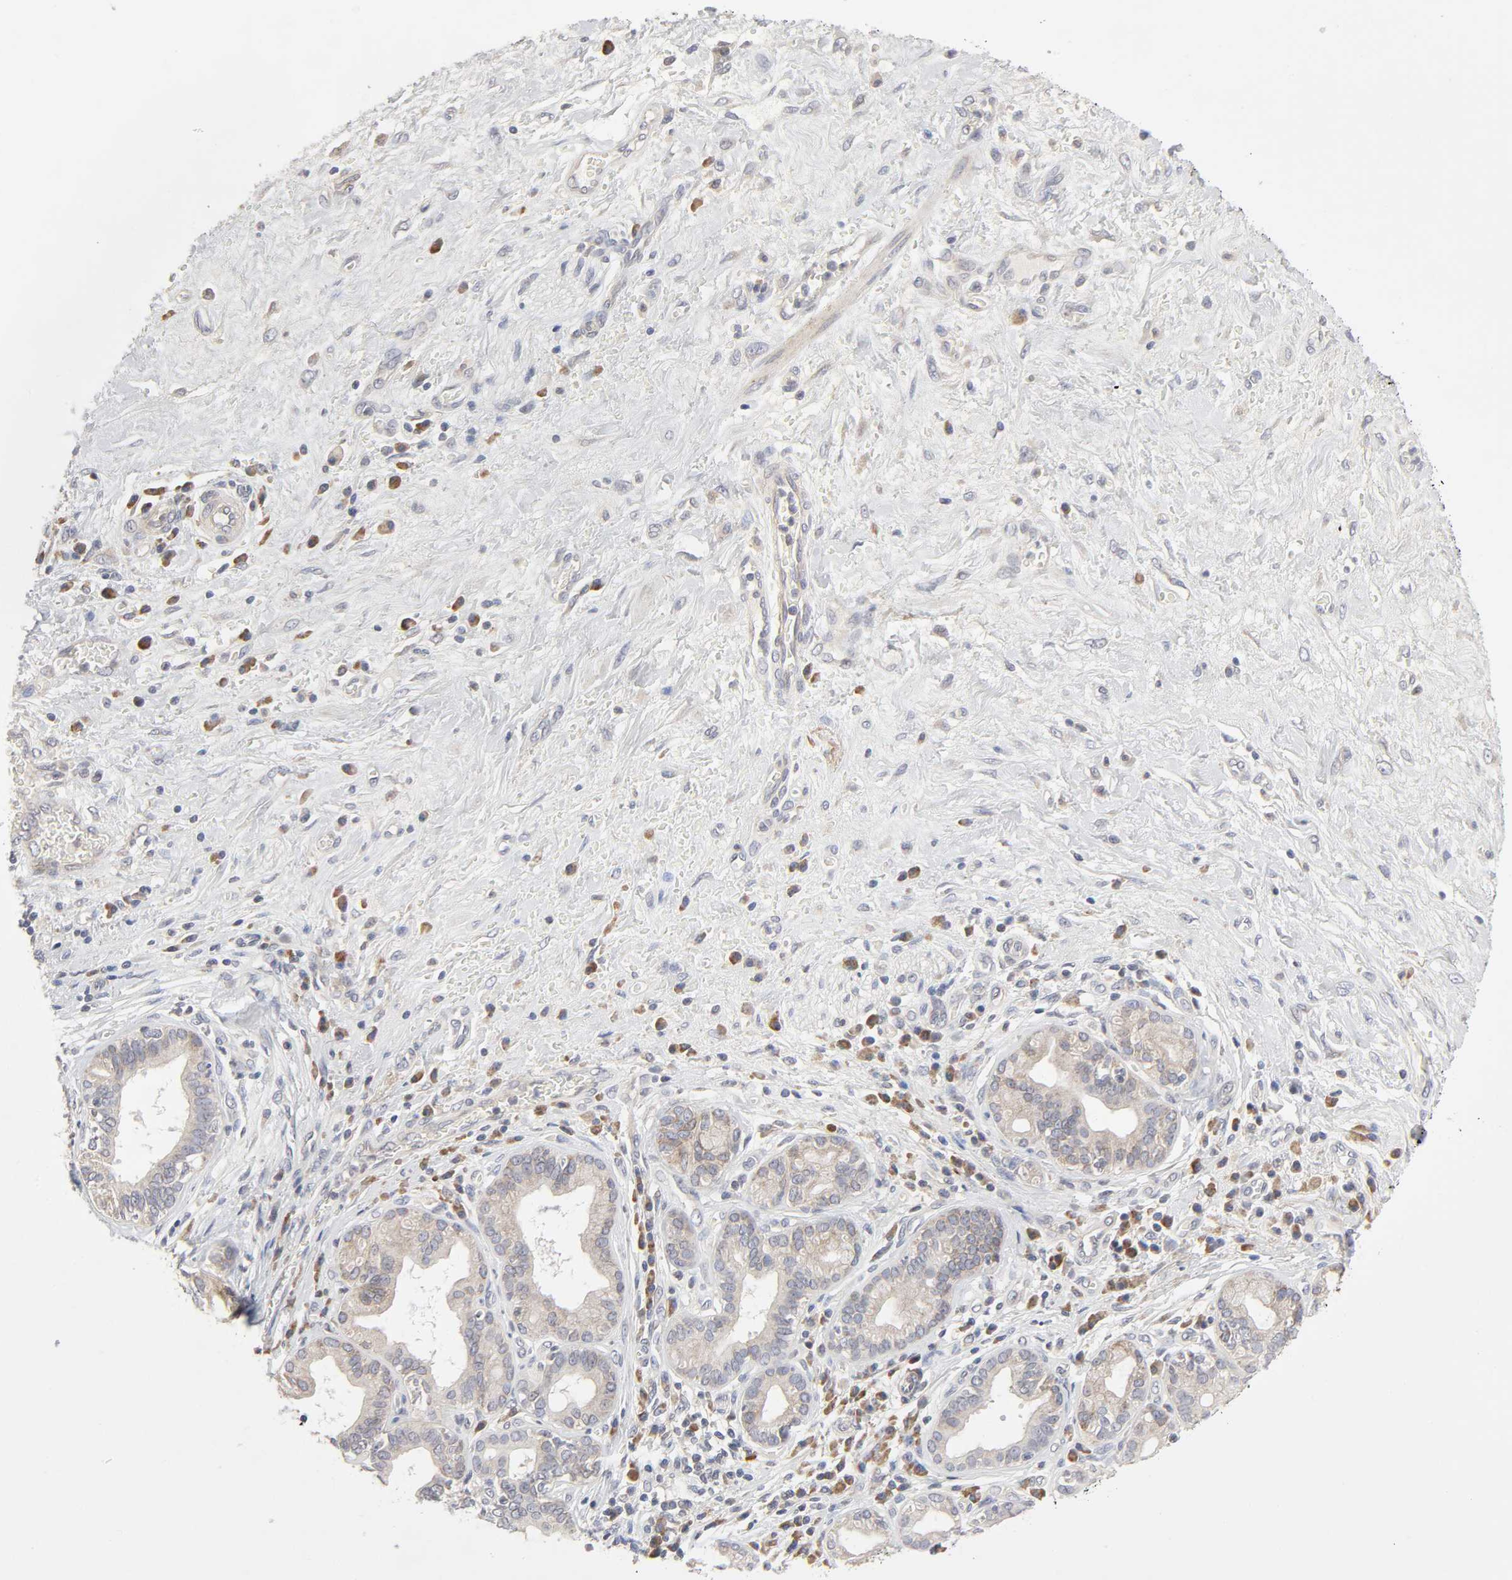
{"staining": {"intensity": "weak", "quantity": ">75%", "location": "cytoplasmic/membranous"}, "tissue": "pancreatic cancer", "cell_type": "Tumor cells", "image_type": "cancer", "snomed": [{"axis": "morphology", "description": "Adenocarcinoma, NOS"}, {"axis": "topography", "description": "Pancreas"}], "caption": "Pancreatic adenocarcinoma tissue displays weak cytoplasmic/membranous staining in approximately >75% of tumor cells, visualized by immunohistochemistry.", "gene": "IL4R", "patient": {"sex": "female", "age": 73}}